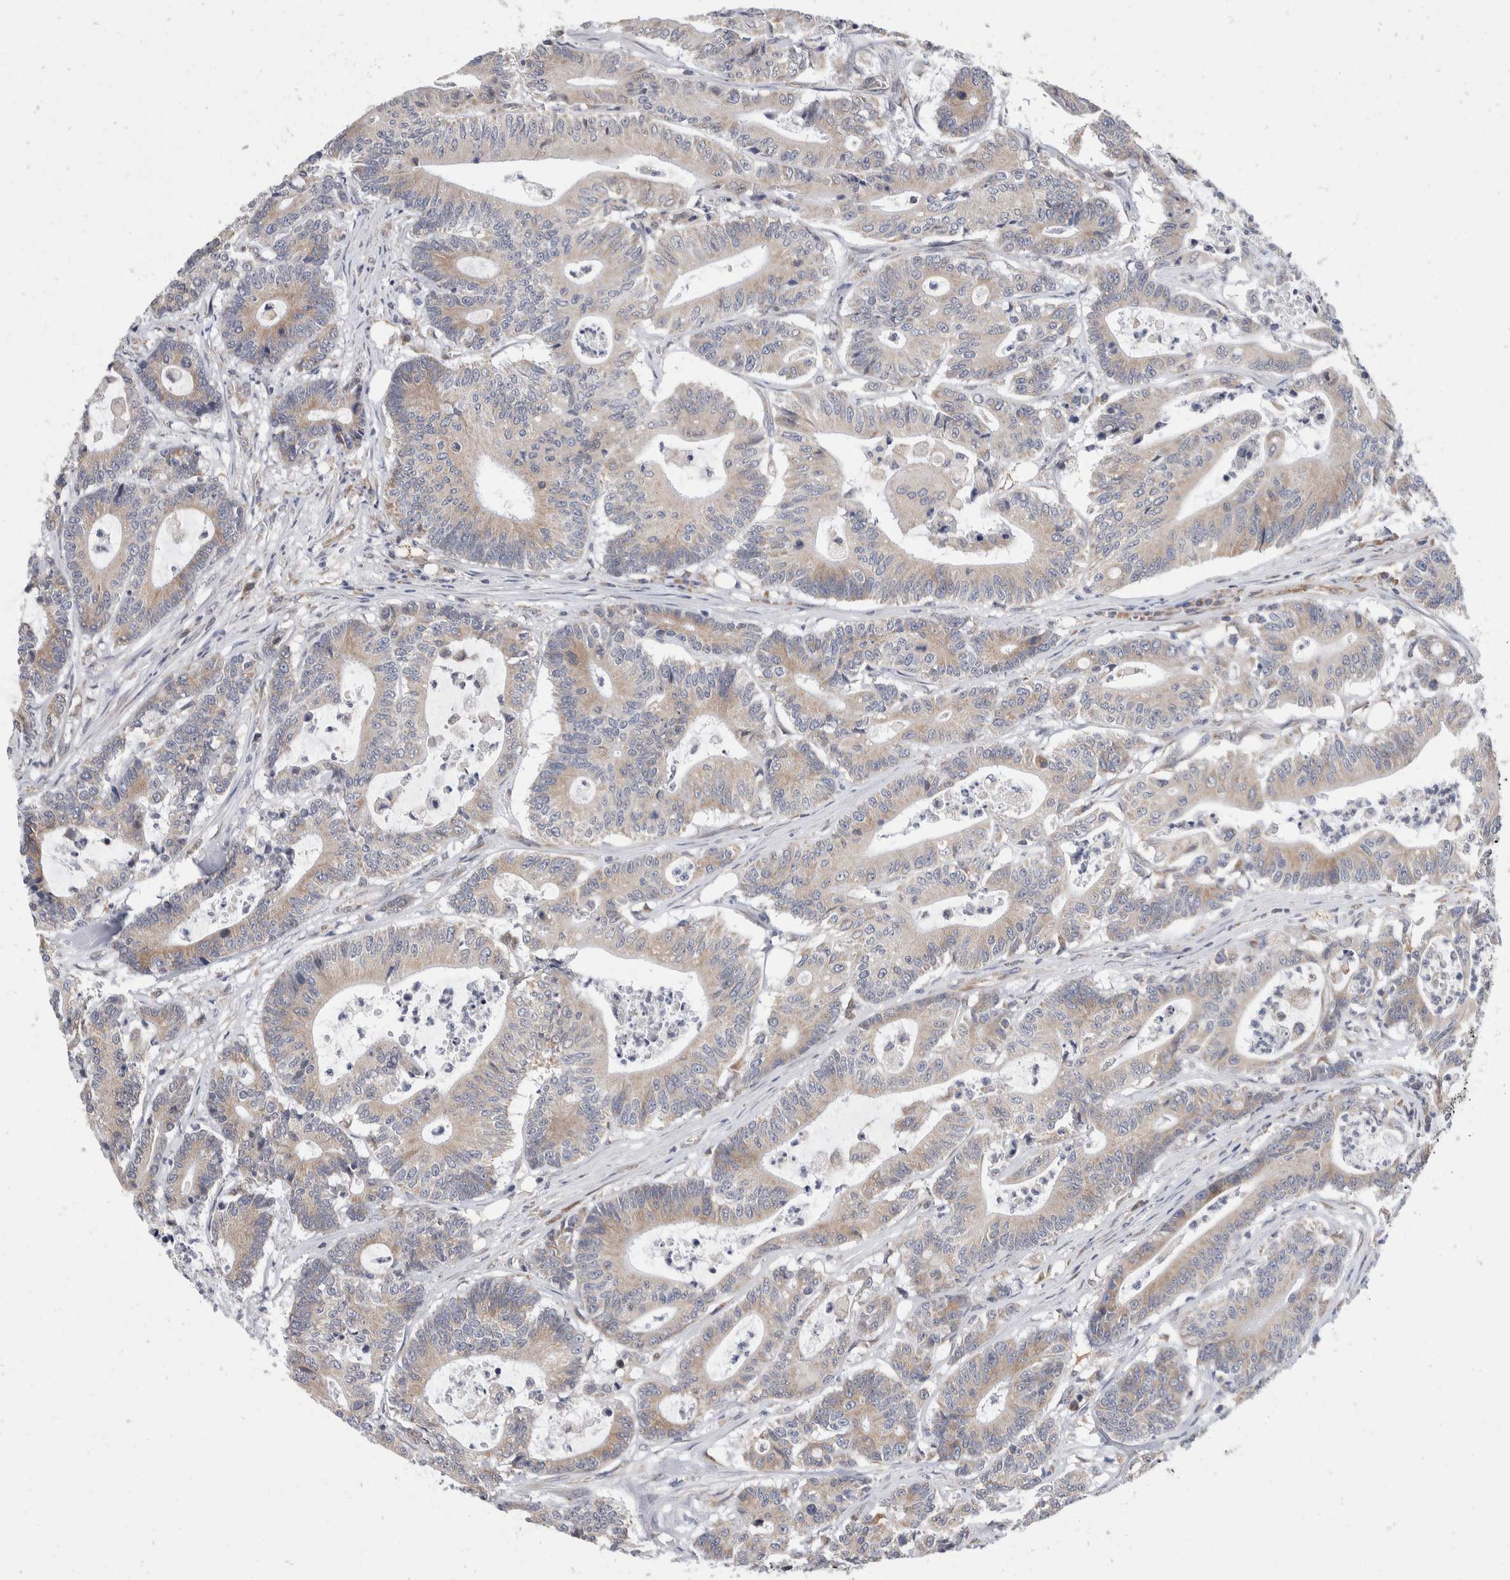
{"staining": {"intensity": "weak", "quantity": "25%-75%", "location": "cytoplasmic/membranous"}, "tissue": "colorectal cancer", "cell_type": "Tumor cells", "image_type": "cancer", "snomed": [{"axis": "morphology", "description": "Adenocarcinoma, NOS"}, {"axis": "topography", "description": "Colon"}], "caption": "An immunohistochemistry (IHC) image of neoplastic tissue is shown. Protein staining in brown shows weak cytoplasmic/membranous positivity in adenocarcinoma (colorectal) within tumor cells.", "gene": "TMEM245", "patient": {"sex": "female", "age": 84}}